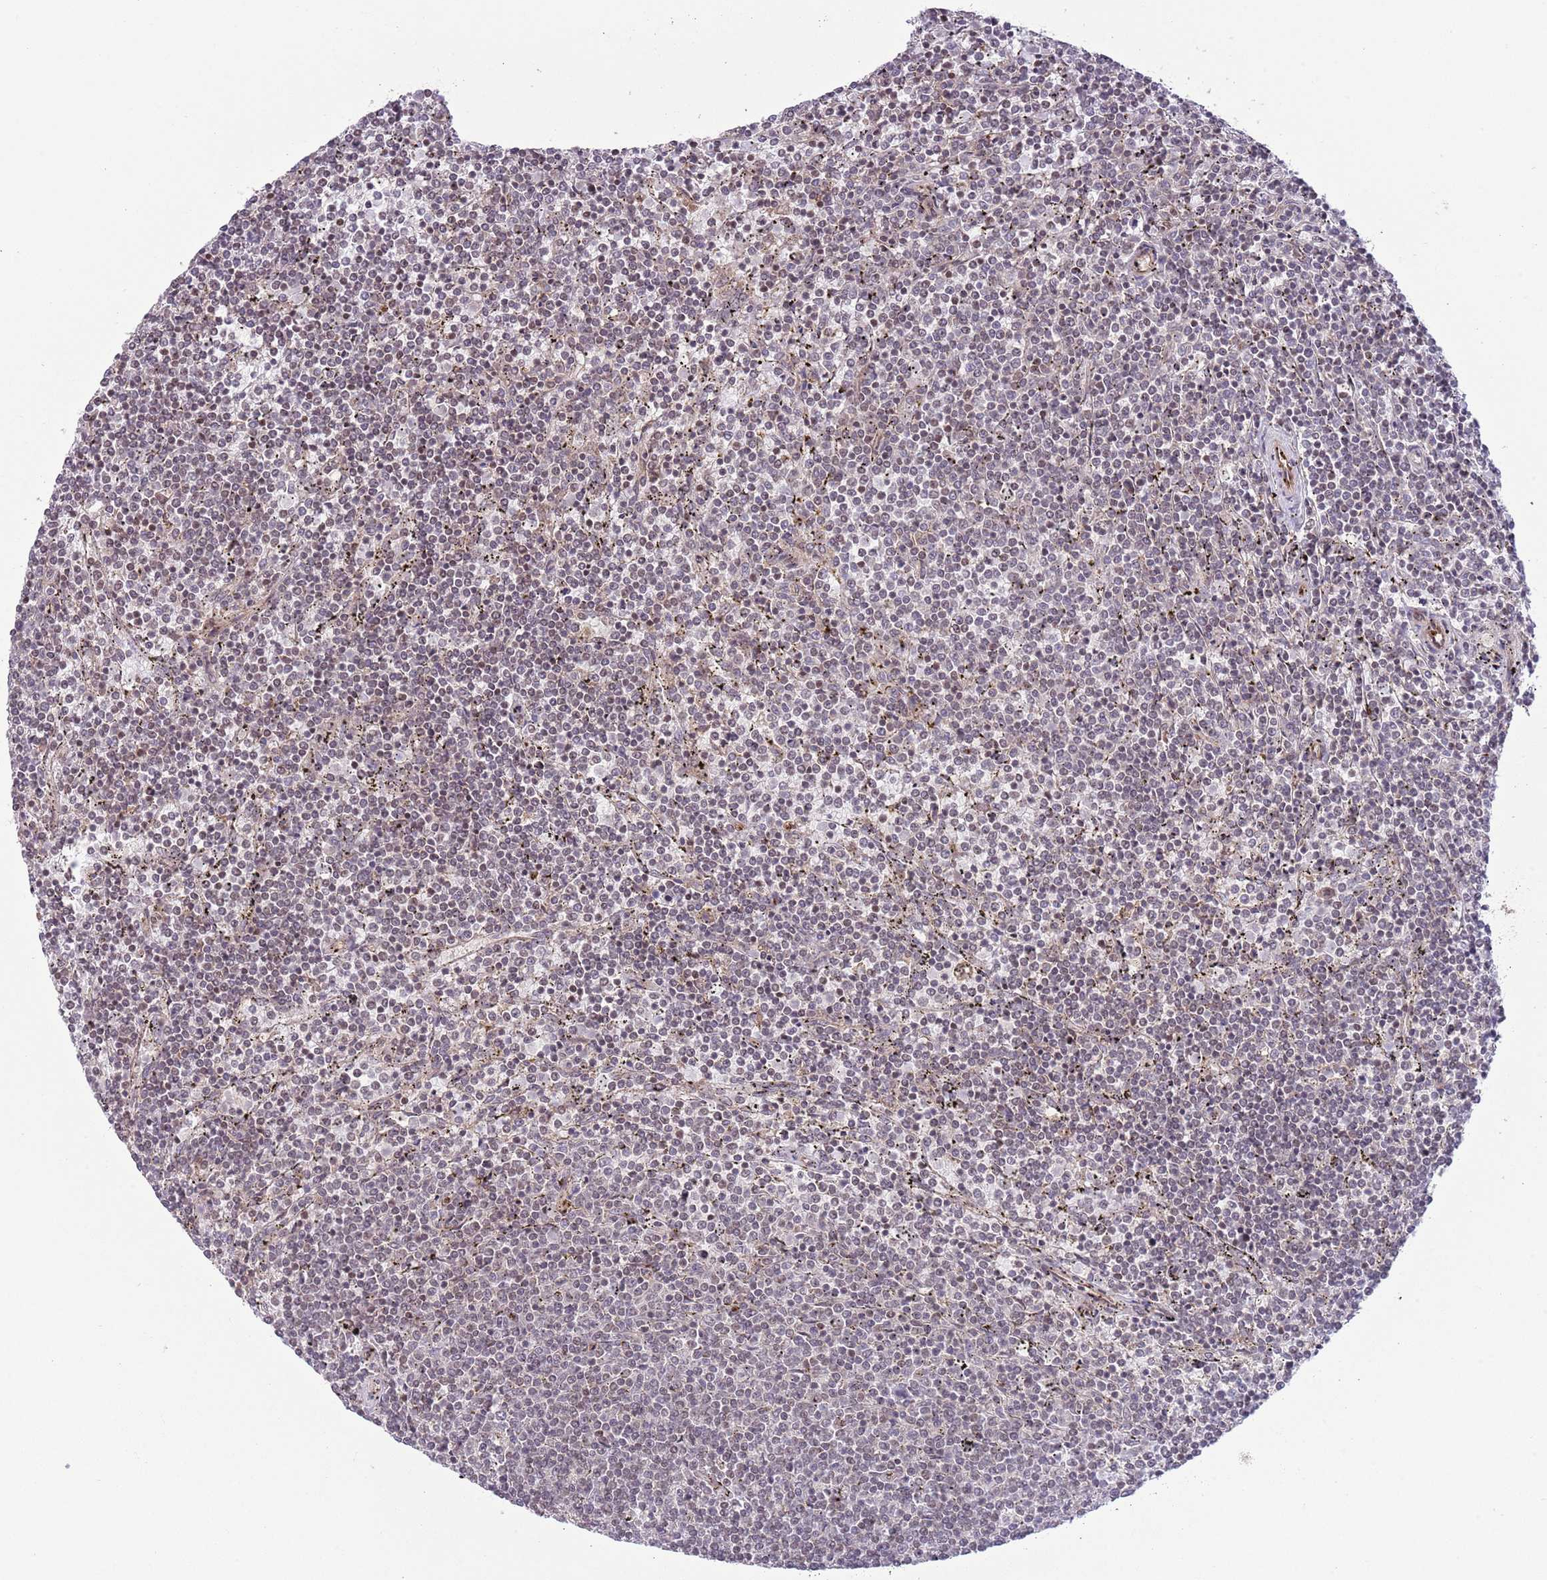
{"staining": {"intensity": "weak", "quantity": "25%-75%", "location": "nuclear"}, "tissue": "lymphoma", "cell_type": "Tumor cells", "image_type": "cancer", "snomed": [{"axis": "morphology", "description": "Malignant lymphoma, non-Hodgkin's type, Low grade"}, {"axis": "topography", "description": "Spleen"}], "caption": "Protein positivity by immunohistochemistry shows weak nuclear expression in approximately 25%-75% of tumor cells in lymphoma.", "gene": "DPP10", "patient": {"sex": "female", "age": 50}}